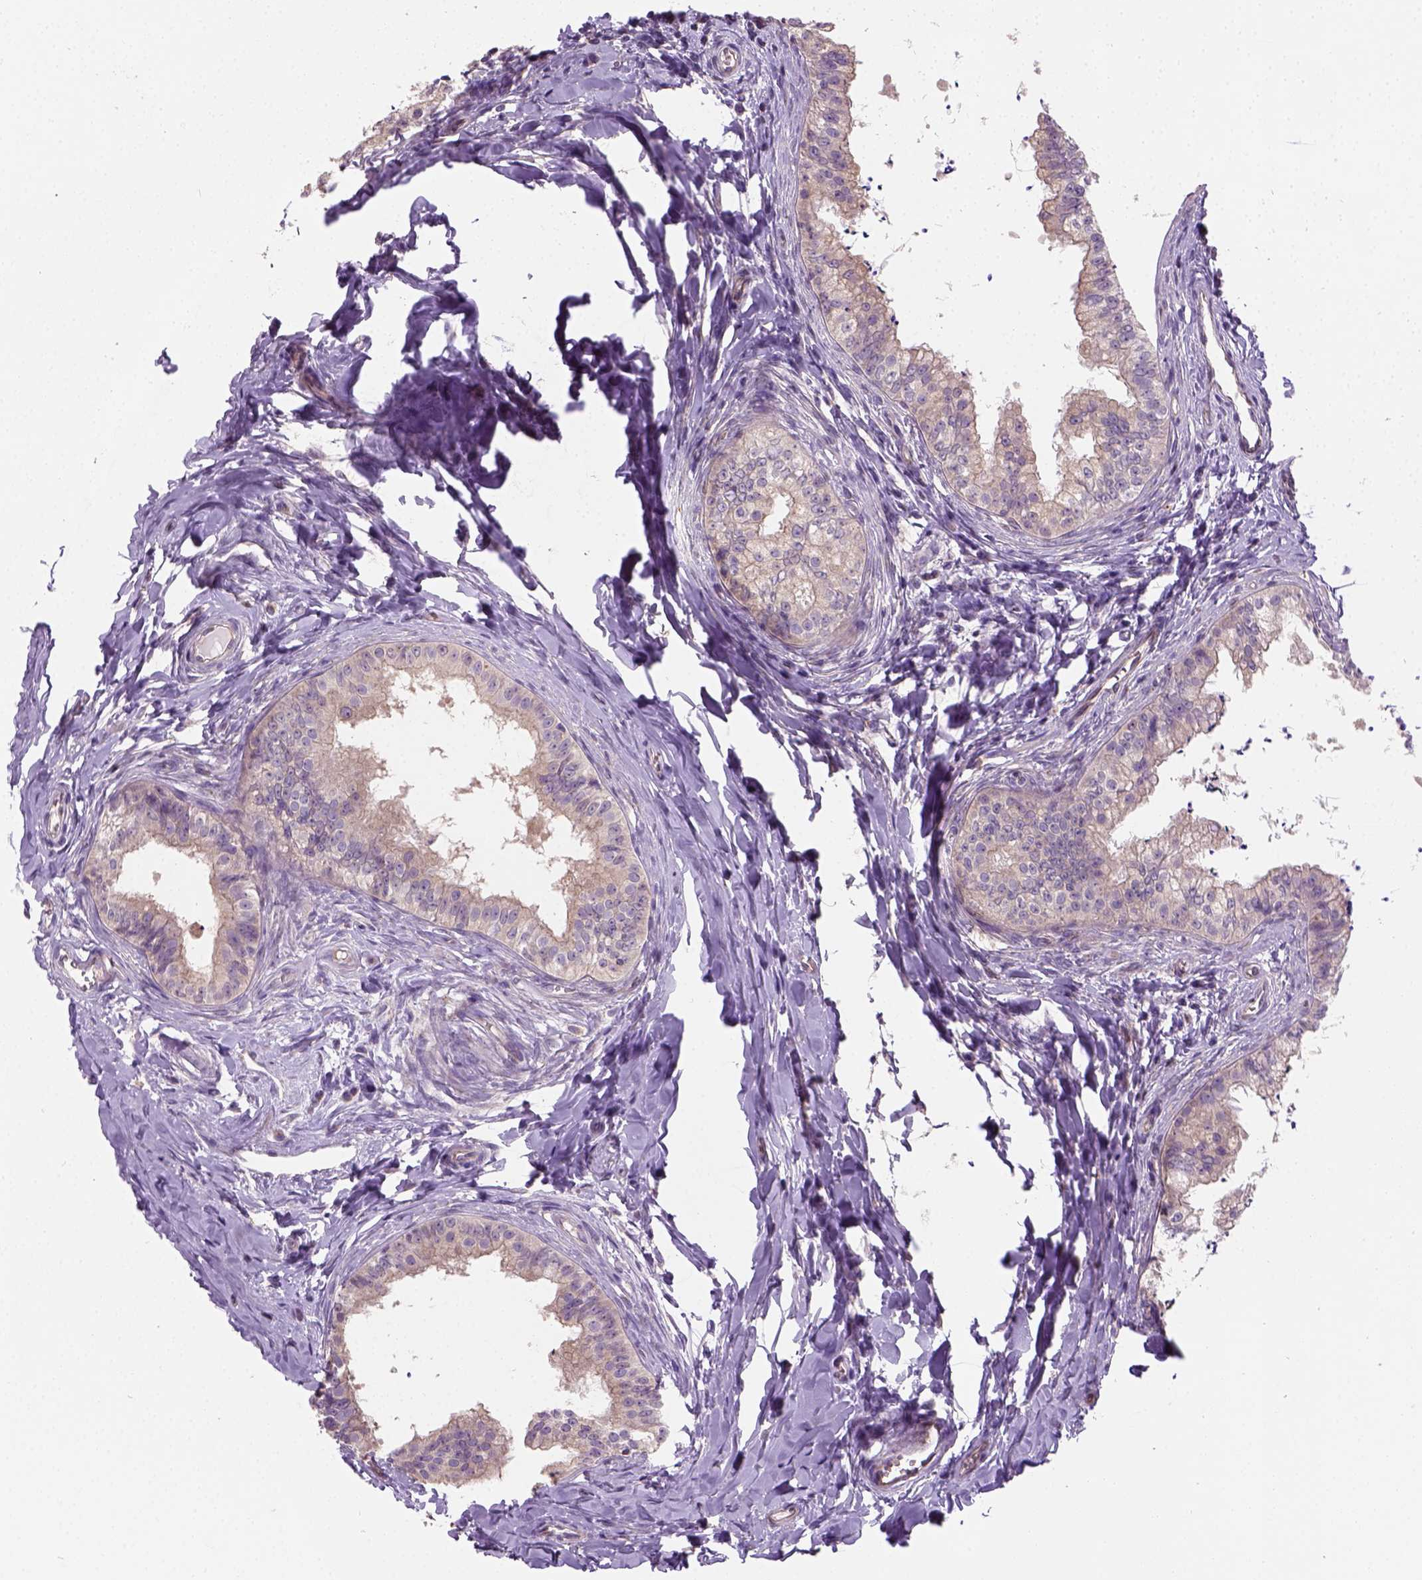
{"staining": {"intensity": "weak", "quantity": ">75%", "location": "cytoplasmic/membranous"}, "tissue": "epididymis", "cell_type": "Glandular cells", "image_type": "normal", "snomed": [{"axis": "morphology", "description": "Normal tissue, NOS"}, {"axis": "topography", "description": "Epididymis"}], "caption": "An image of human epididymis stained for a protein displays weak cytoplasmic/membranous brown staining in glandular cells. (brown staining indicates protein expression, while blue staining denotes nuclei).", "gene": "CRACR2A", "patient": {"sex": "male", "age": 24}}